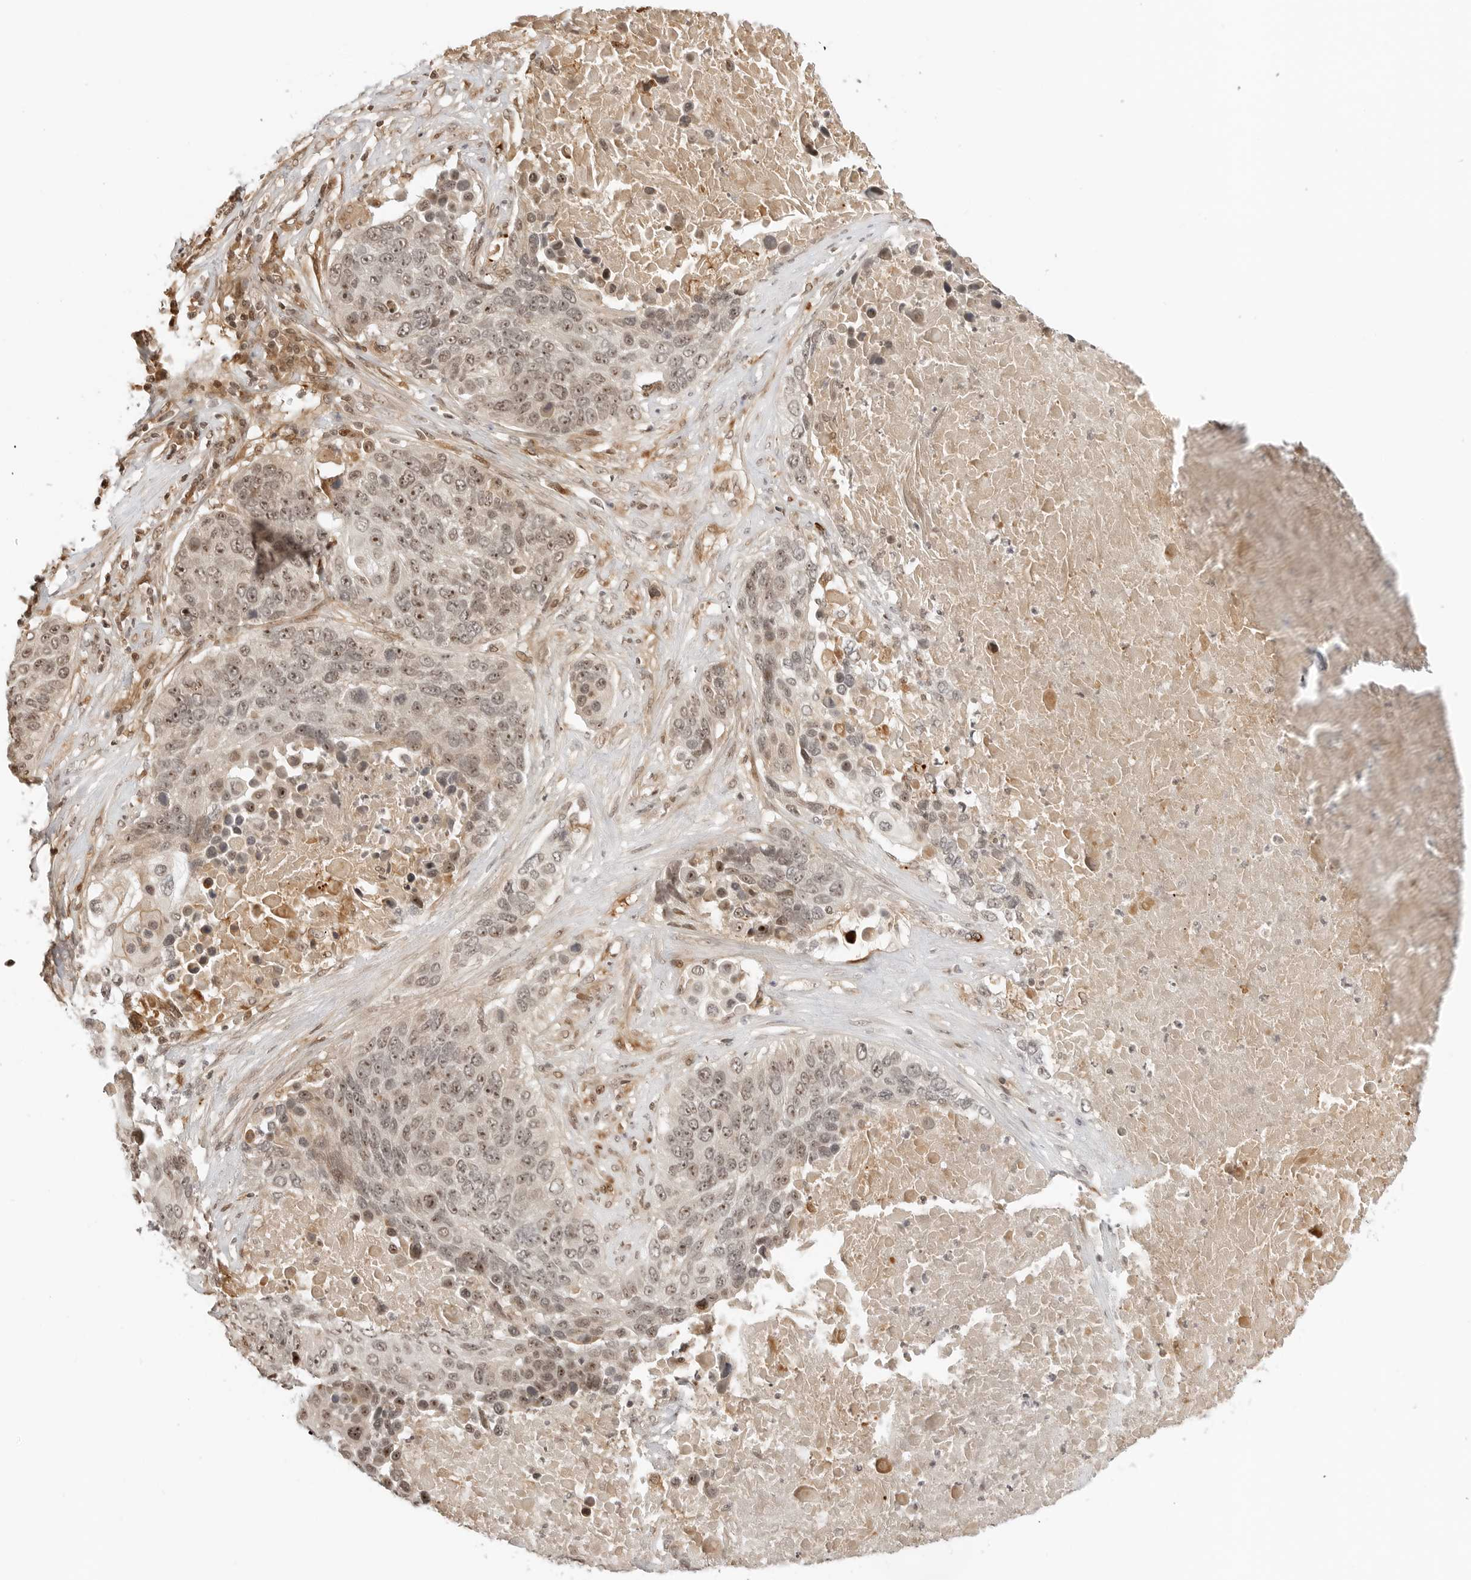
{"staining": {"intensity": "moderate", "quantity": "25%-75%", "location": "nuclear"}, "tissue": "lung cancer", "cell_type": "Tumor cells", "image_type": "cancer", "snomed": [{"axis": "morphology", "description": "Squamous cell carcinoma, NOS"}, {"axis": "topography", "description": "Lung"}], "caption": "About 25%-75% of tumor cells in human squamous cell carcinoma (lung) reveal moderate nuclear protein positivity as visualized by brown immunohistochemical staining.", "gene": "GEM", "patient": {"sex": "male", "age": 66}}